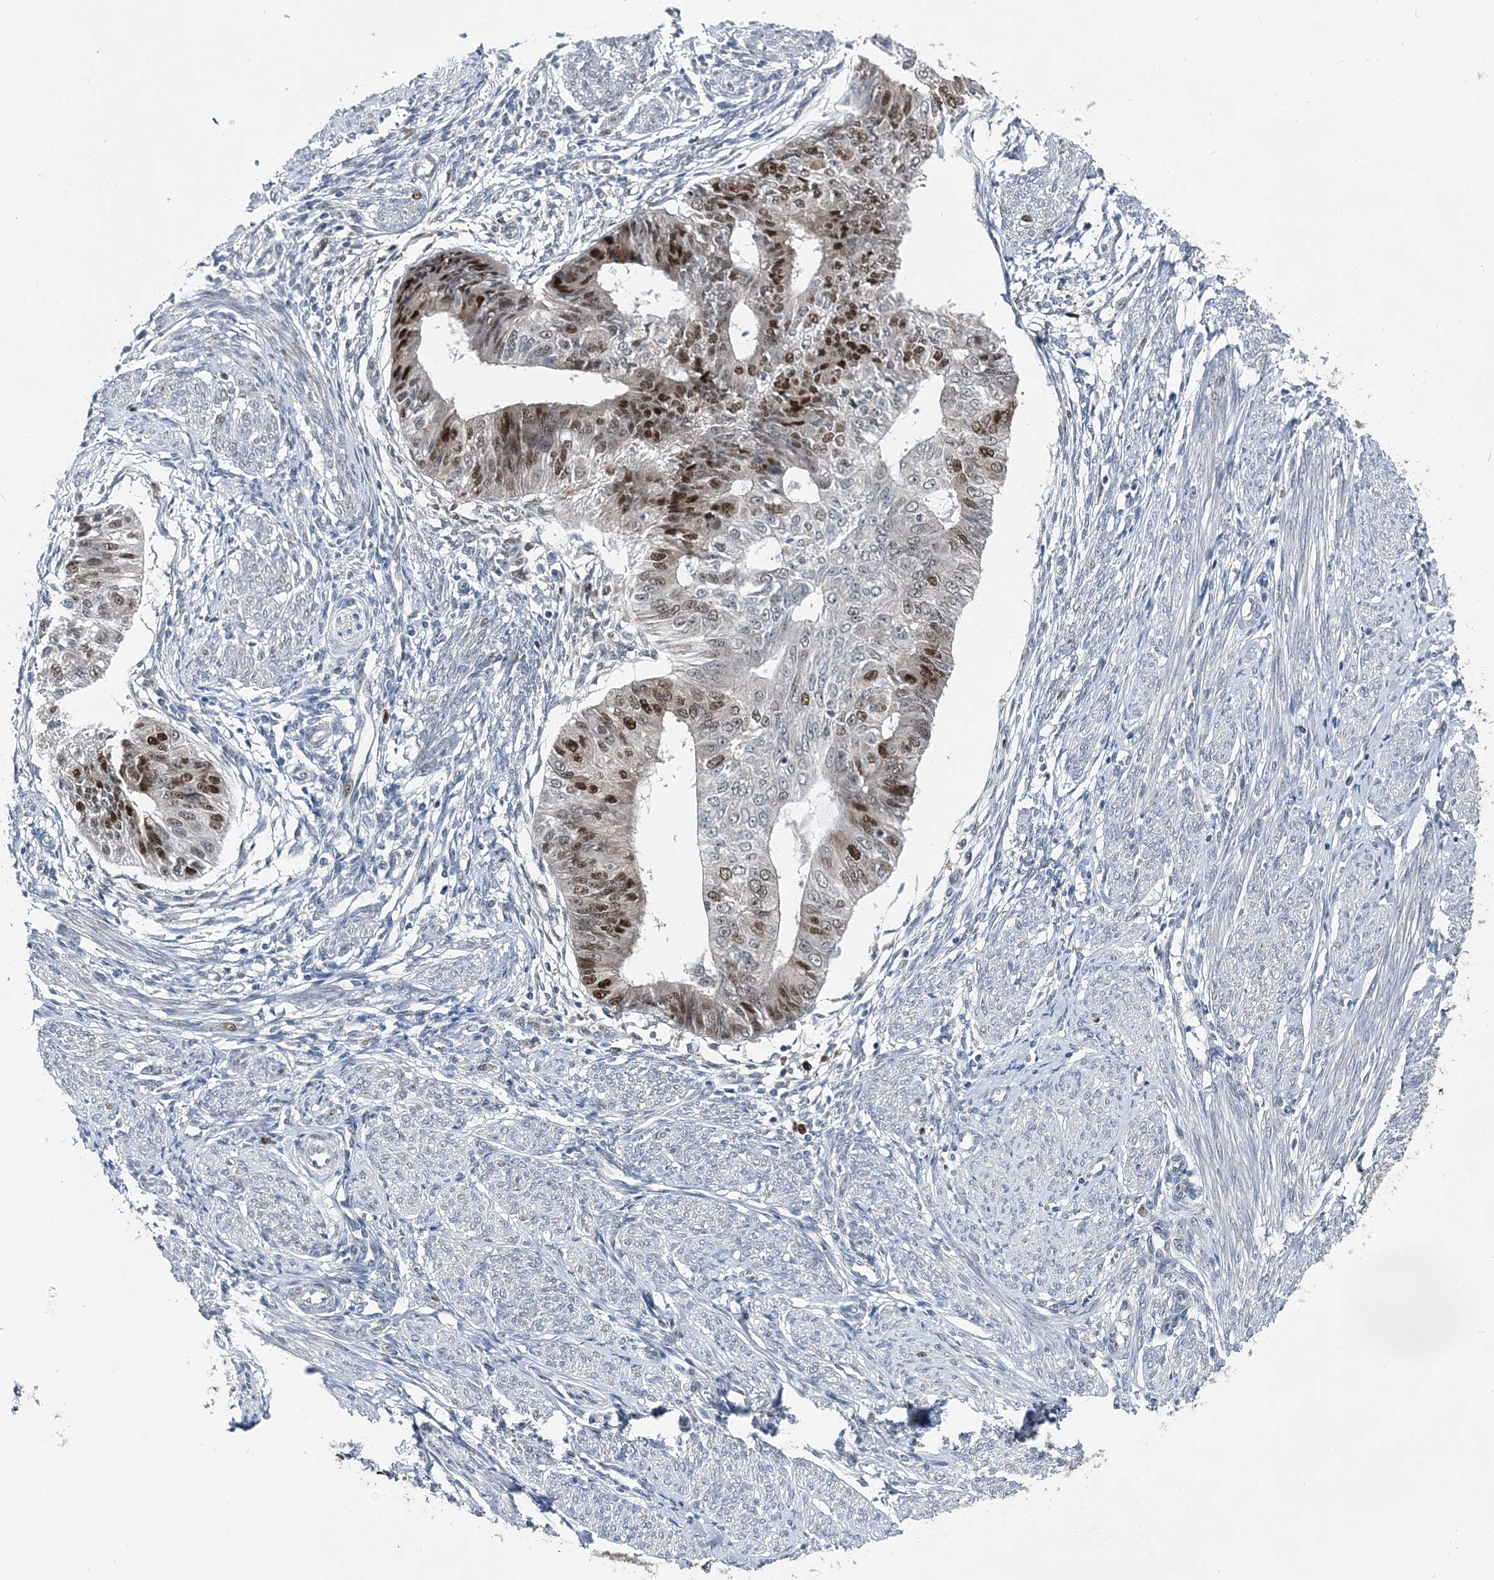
{"staining": {"intensity": "strong", "quantity": "25%-75%", "location": "nuclear"}, "tissue": "endometrial cancer", "cell_type": "Tumor cells", "image_type": "cancer", "snomed": [{"axis": "morphology", "description": "Adenocarcinoma, NOS"}, {"axis": "topography", "description": "Endometrium"}], "caption": "Strong nuclear expression for a protein is present in about 25%-75% of tumor cells of endometrial cancer using immunohistochemistry (IHC).", "gene": "HAT1", "patient": {"sex": "female", "age": 32}}